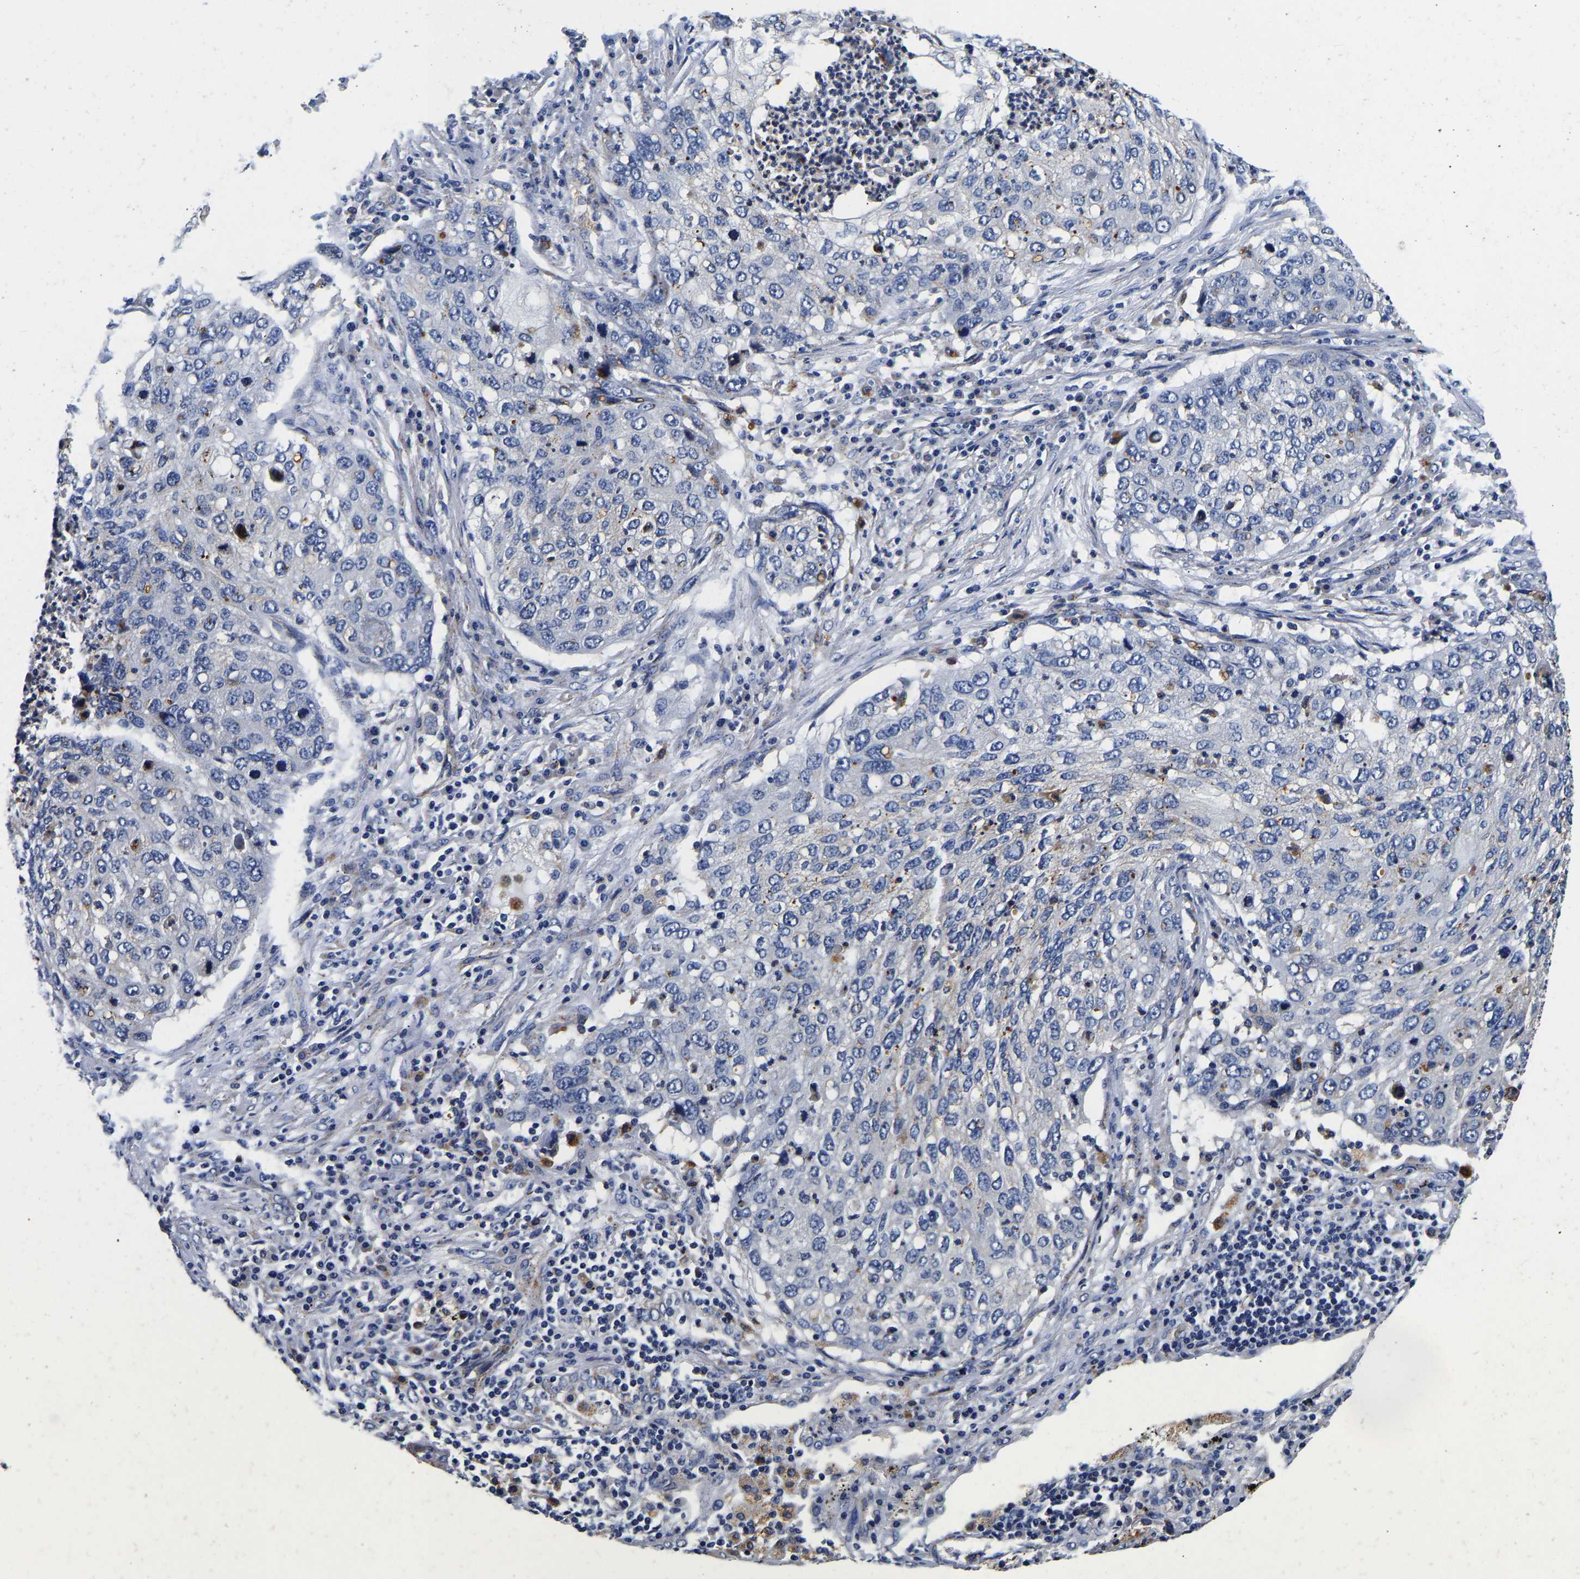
{"staining": {"intensity": "negative", "quantity": "none", "location": "none"}, "tissue": "lung cancer", "cell_type": "Tumor cells", "image_type": "cancer", "snomed": [{"axis": "morphology", "description": "Squamous cell carcinoma, NOS"}, {"axis": "topography", "description": "Lung"}], "caption": "IHC photomicrograph of neoplastic tissue: lung squamous cell carcinoma stained with DAB exhibits no significant protein positivity in tumor cells.", "gene": "GRN", "patient": {"sex": "female", "age": 63}}